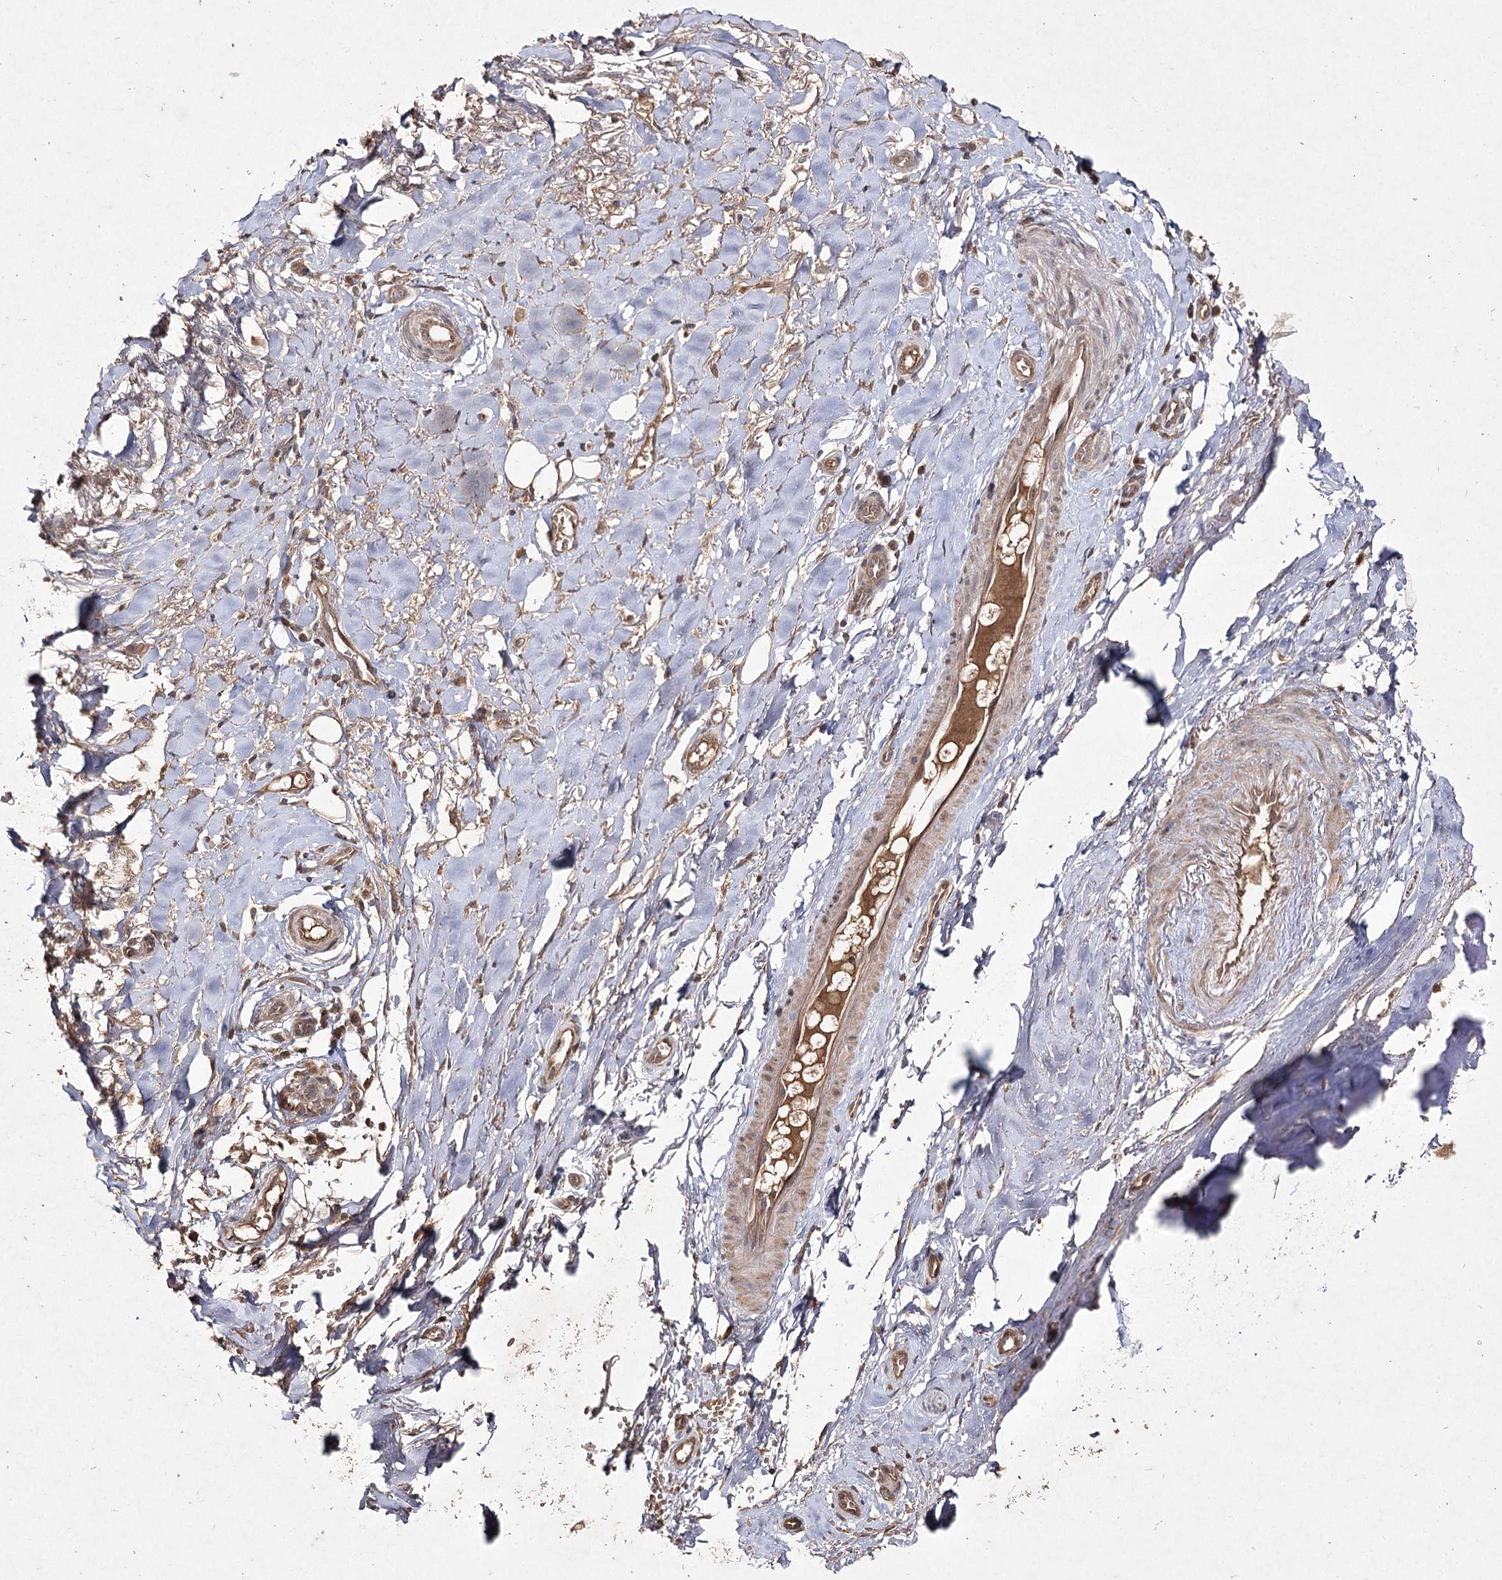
{"staining": {"intensity": "weak", "quantity": ">75%", "location": "cytoplasmic/membranous"}, "tissue": "adipose tissue", "cell_type": "Adipocytes", "image_type": "normal", "snomed": [{"axis": "morphology", "description": "Normal tissue, NOS"}, {"axis": "morphology", "description": "Basal cell carcinoma"}, {"axis": "topography", "description": "Skin"}], "caption": "Adipose tissue stained with a brown dye displays weak cytoplasmic/membranous positive expression in about >75% of adipocytes.", "gene": "FANCL", "patient": {"sex": "female", "age": 89}}